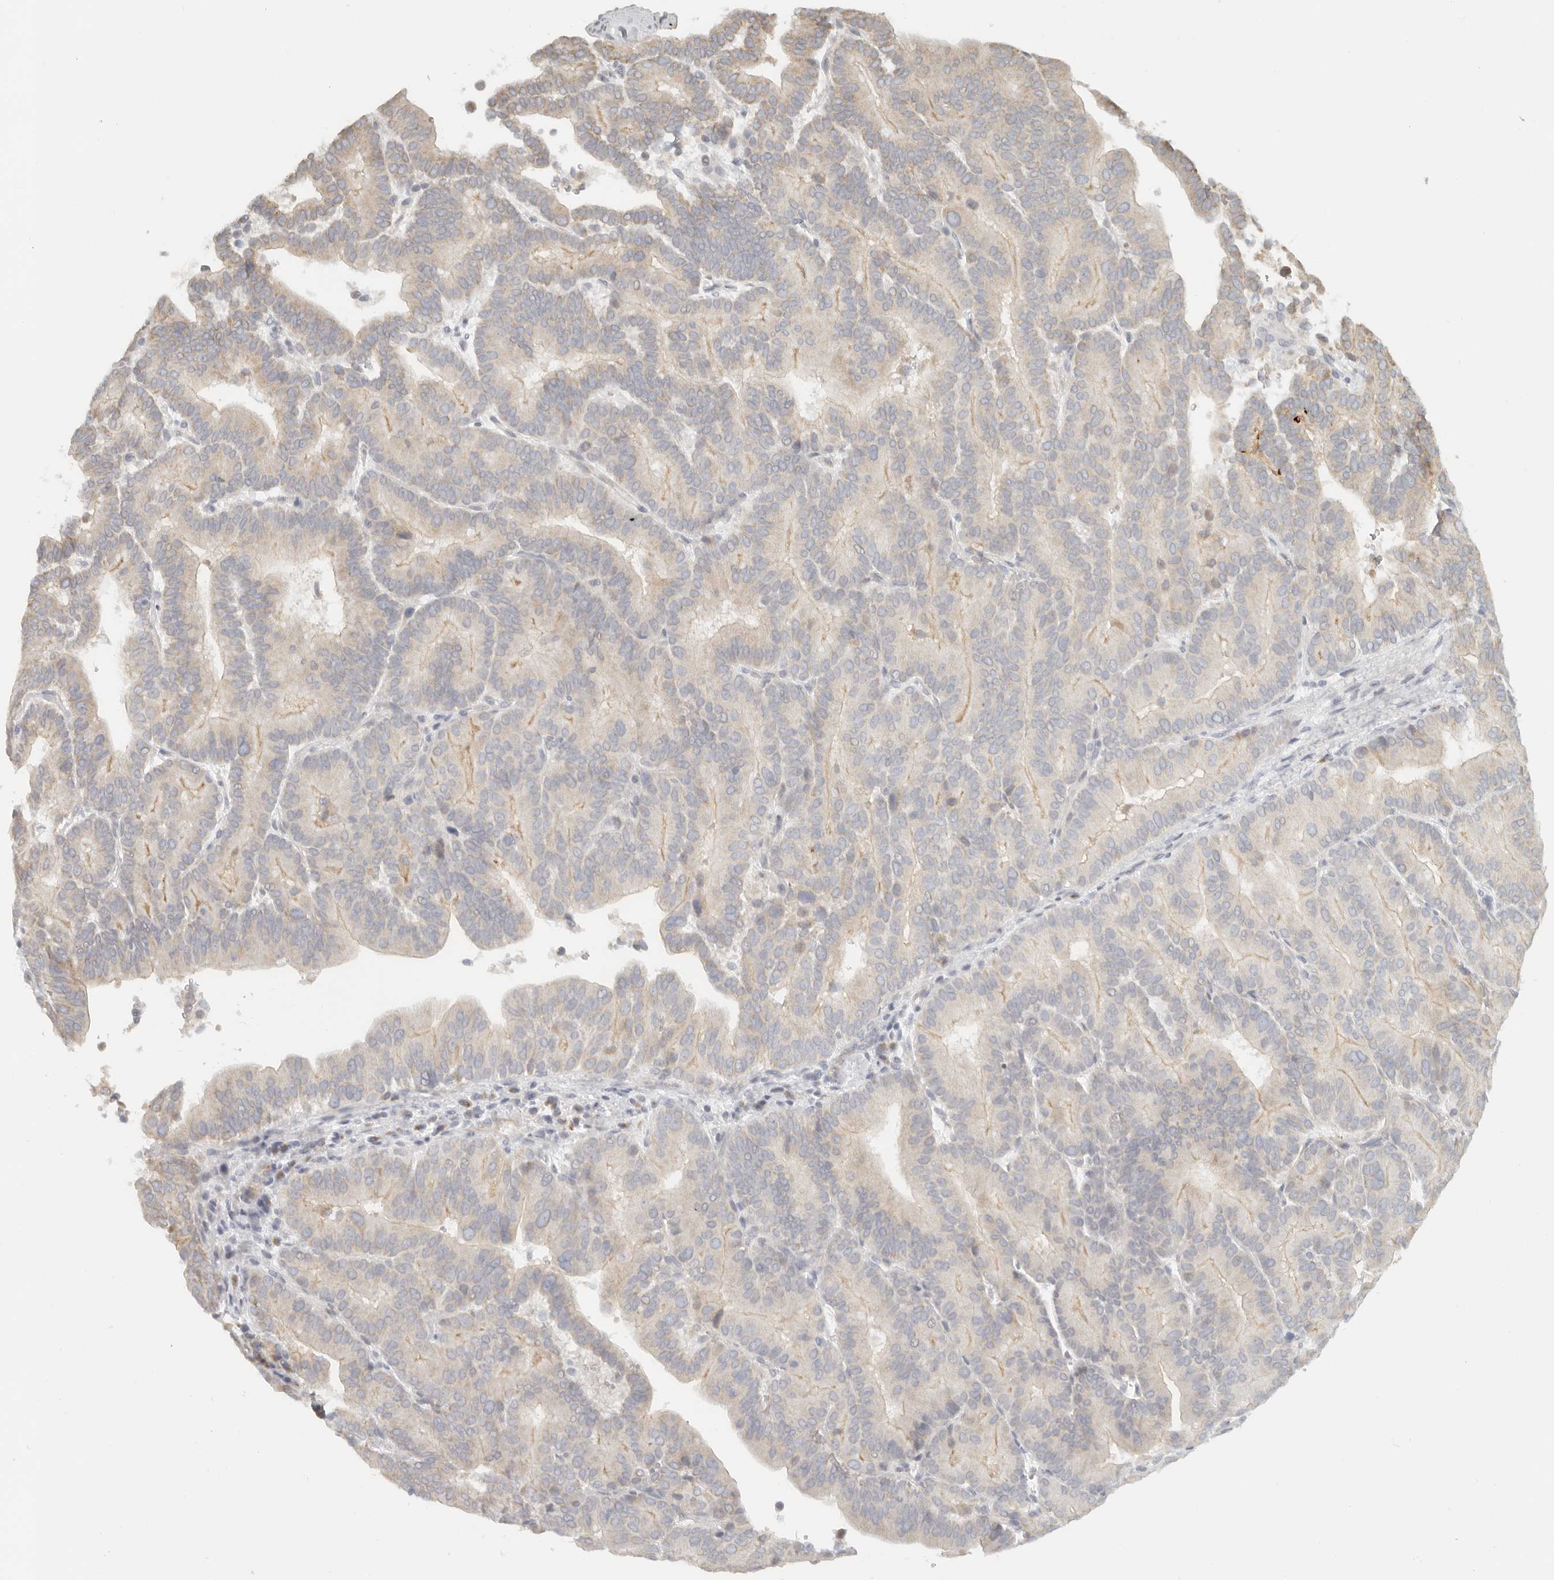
{"staining": {"intensity": "weak", "quantity": "25%-75%", "location": "cytoplasmic/membranous"}, "tissue": "liver cancer", "cell_type": "Tumor cells", "image_type": "cancer", "snomed": [{"axis": "morphology", "description": "Cholangiocarcinoma"}, {"axis": "topography", "description": "Liver"}], "caption": "The micrograph displays a brown stain indicating the presence of a protein in the cytoplasmic/membranous of tumor cells in liver cancer.", "gene": "KDF1", "patient": {"sex": "female", "age": 75}}